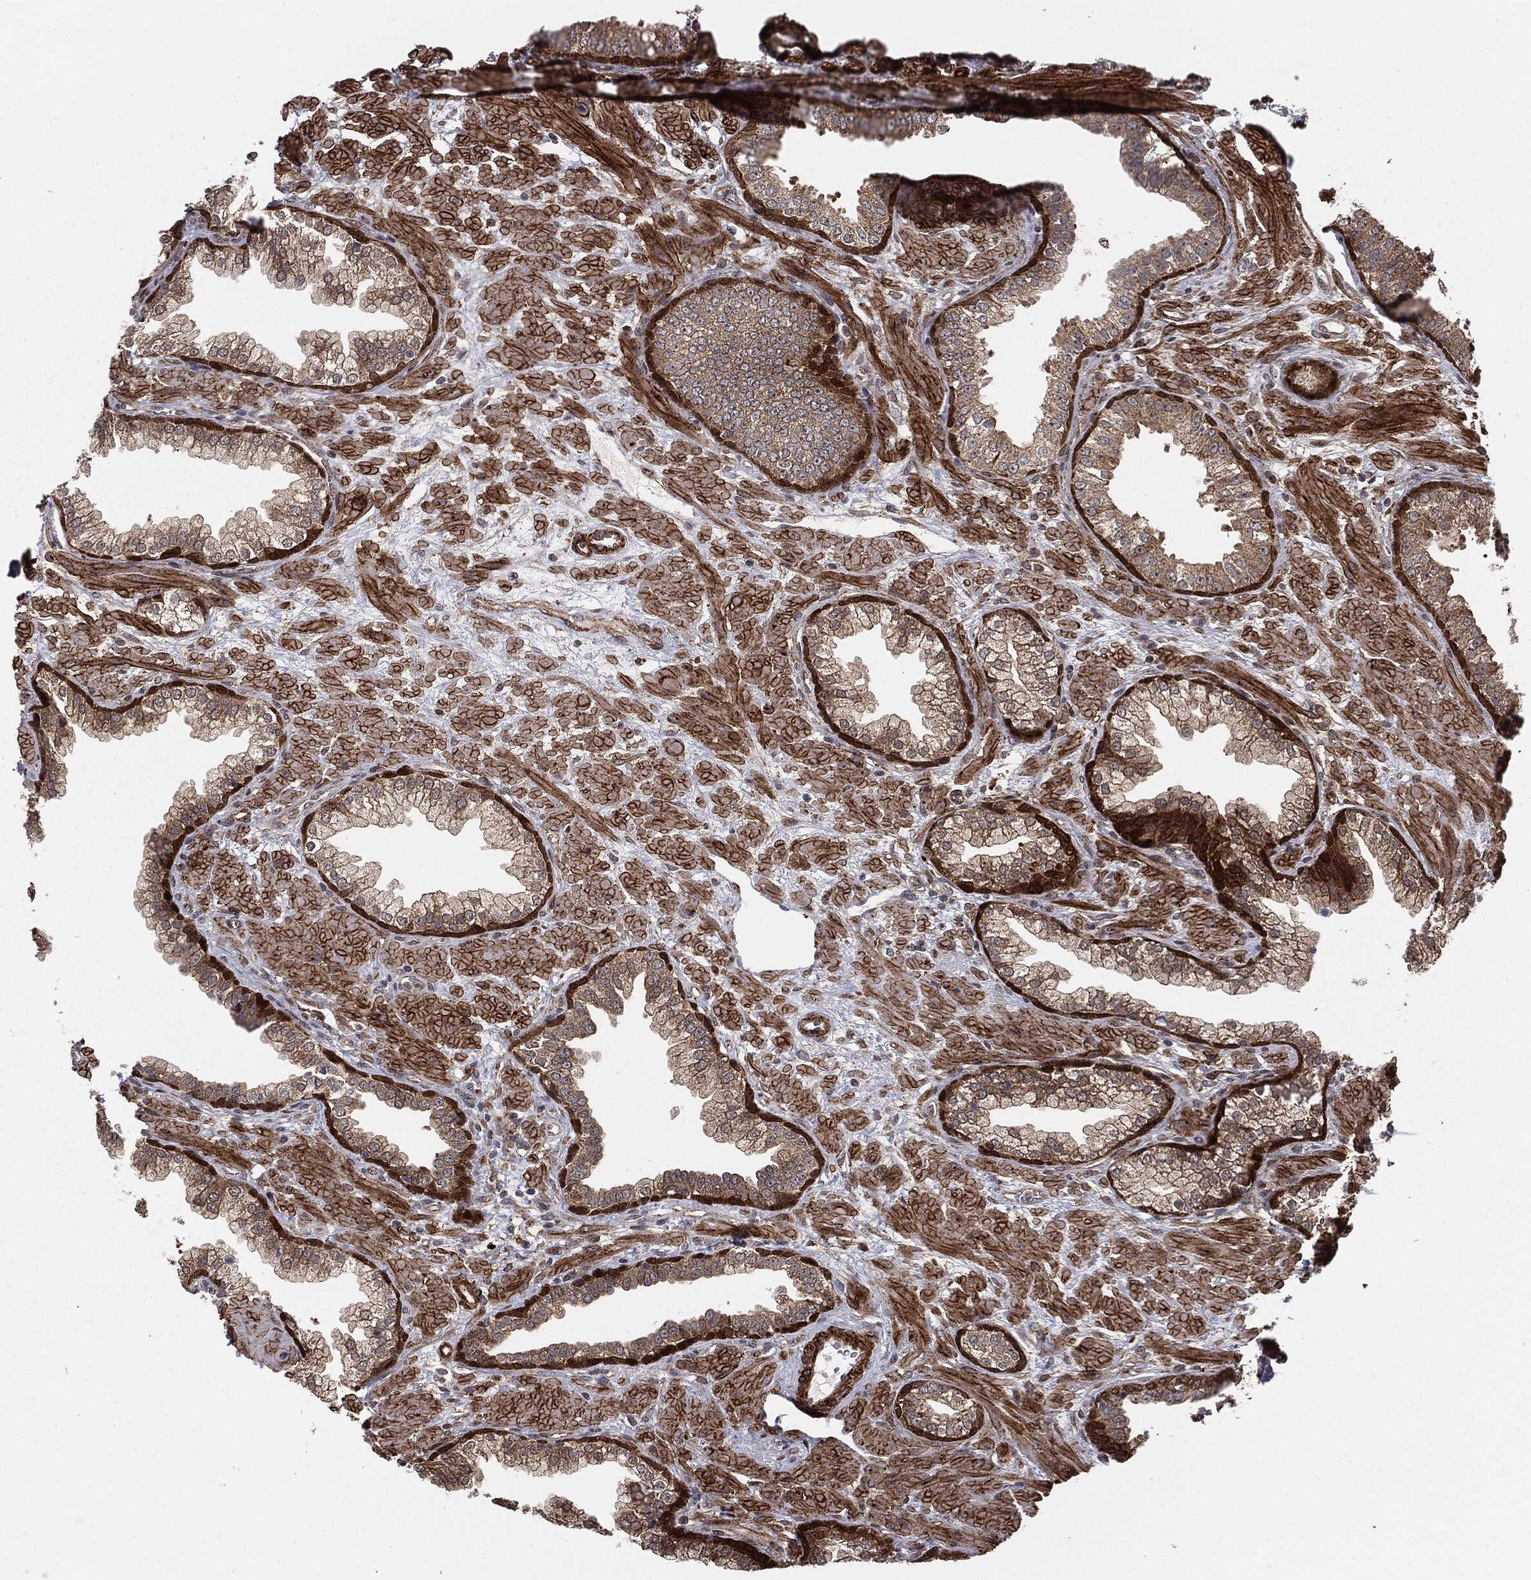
{"staining": {"intensity": "weak", "quantity": "25%-75%", "location": "cytoplasmic/membranous"}, "tissue": "prostate", "cell_type": "Glandular cells", "image_type": "normal", "snomed": [{"axis": "morphology", "description": "Normal tissue, NOS"}, {"axis": "topography", "description": "Prostate"}], "caption": "Immunohistochemistry photomicrograph of unremarkable prostate stained for a protein (brown), which exhibits low levels of weak cytoplasmic/membranous positivity in about 25%-75% of glandular cells.", "gene": "PTEN", "patient": {"sex": "male", "age": 63}}